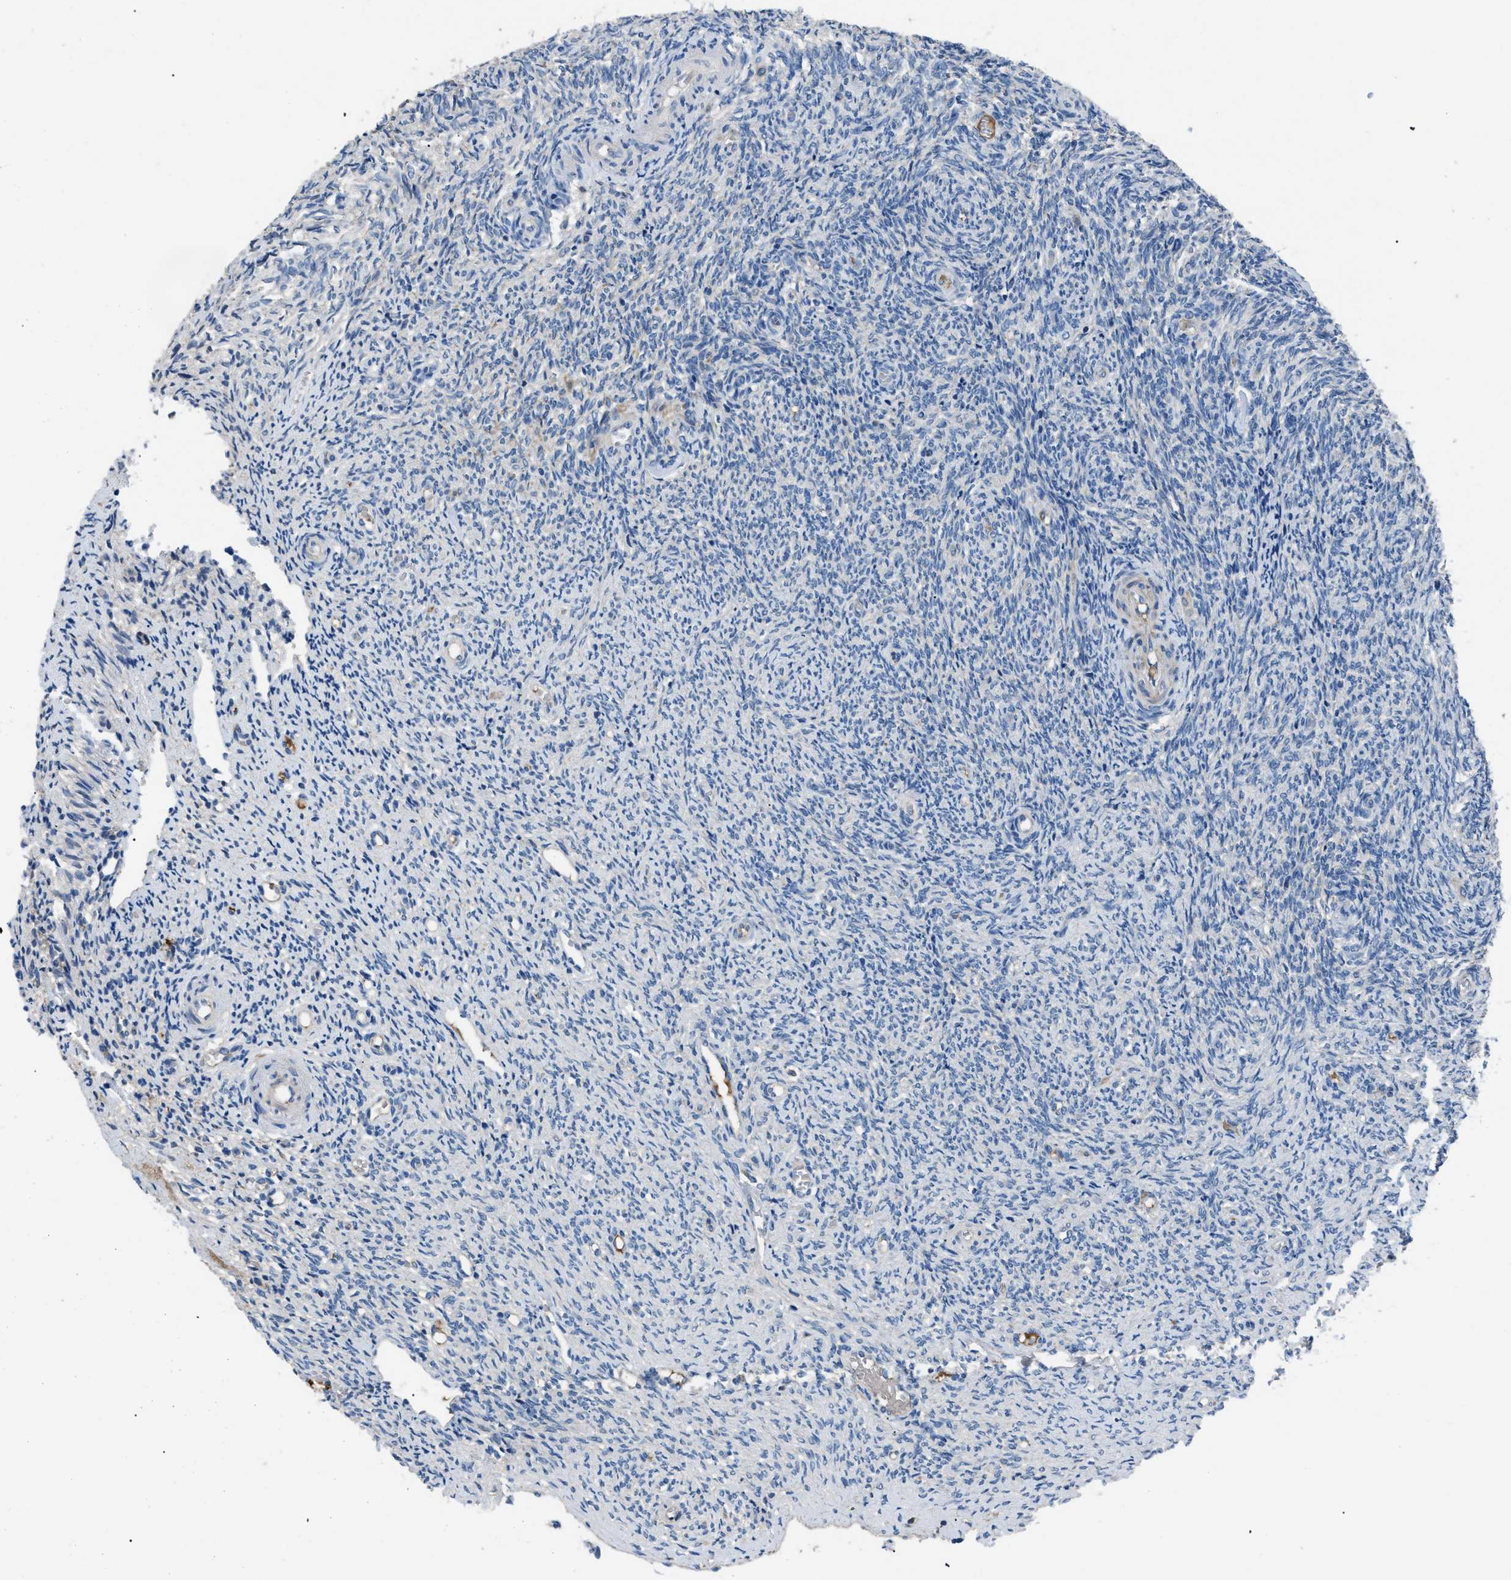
{"staining": {"intensity": "weak", "quantity": "25%-75%", "location": "cytoplasmic/membranous"}, "tissue": "ovary", "cell_type": "Follicle cells", "image_type": "normal", "snomed": [{"axis": "morphology", "description": "Normal tissue, NOS"}, {"axis": "topography", "description": "Ovary"}], "caption": "IHC (DAB) staining of unremarkable human ovary displays weak cytoplasmic/membranous protein expression in approximately 25%-75% of follicle cells. The protein is shown in brown color, while the nuclei are stained blue.", "gene": "SGCZ", "patient": {"sex": "female", "age": 41}}